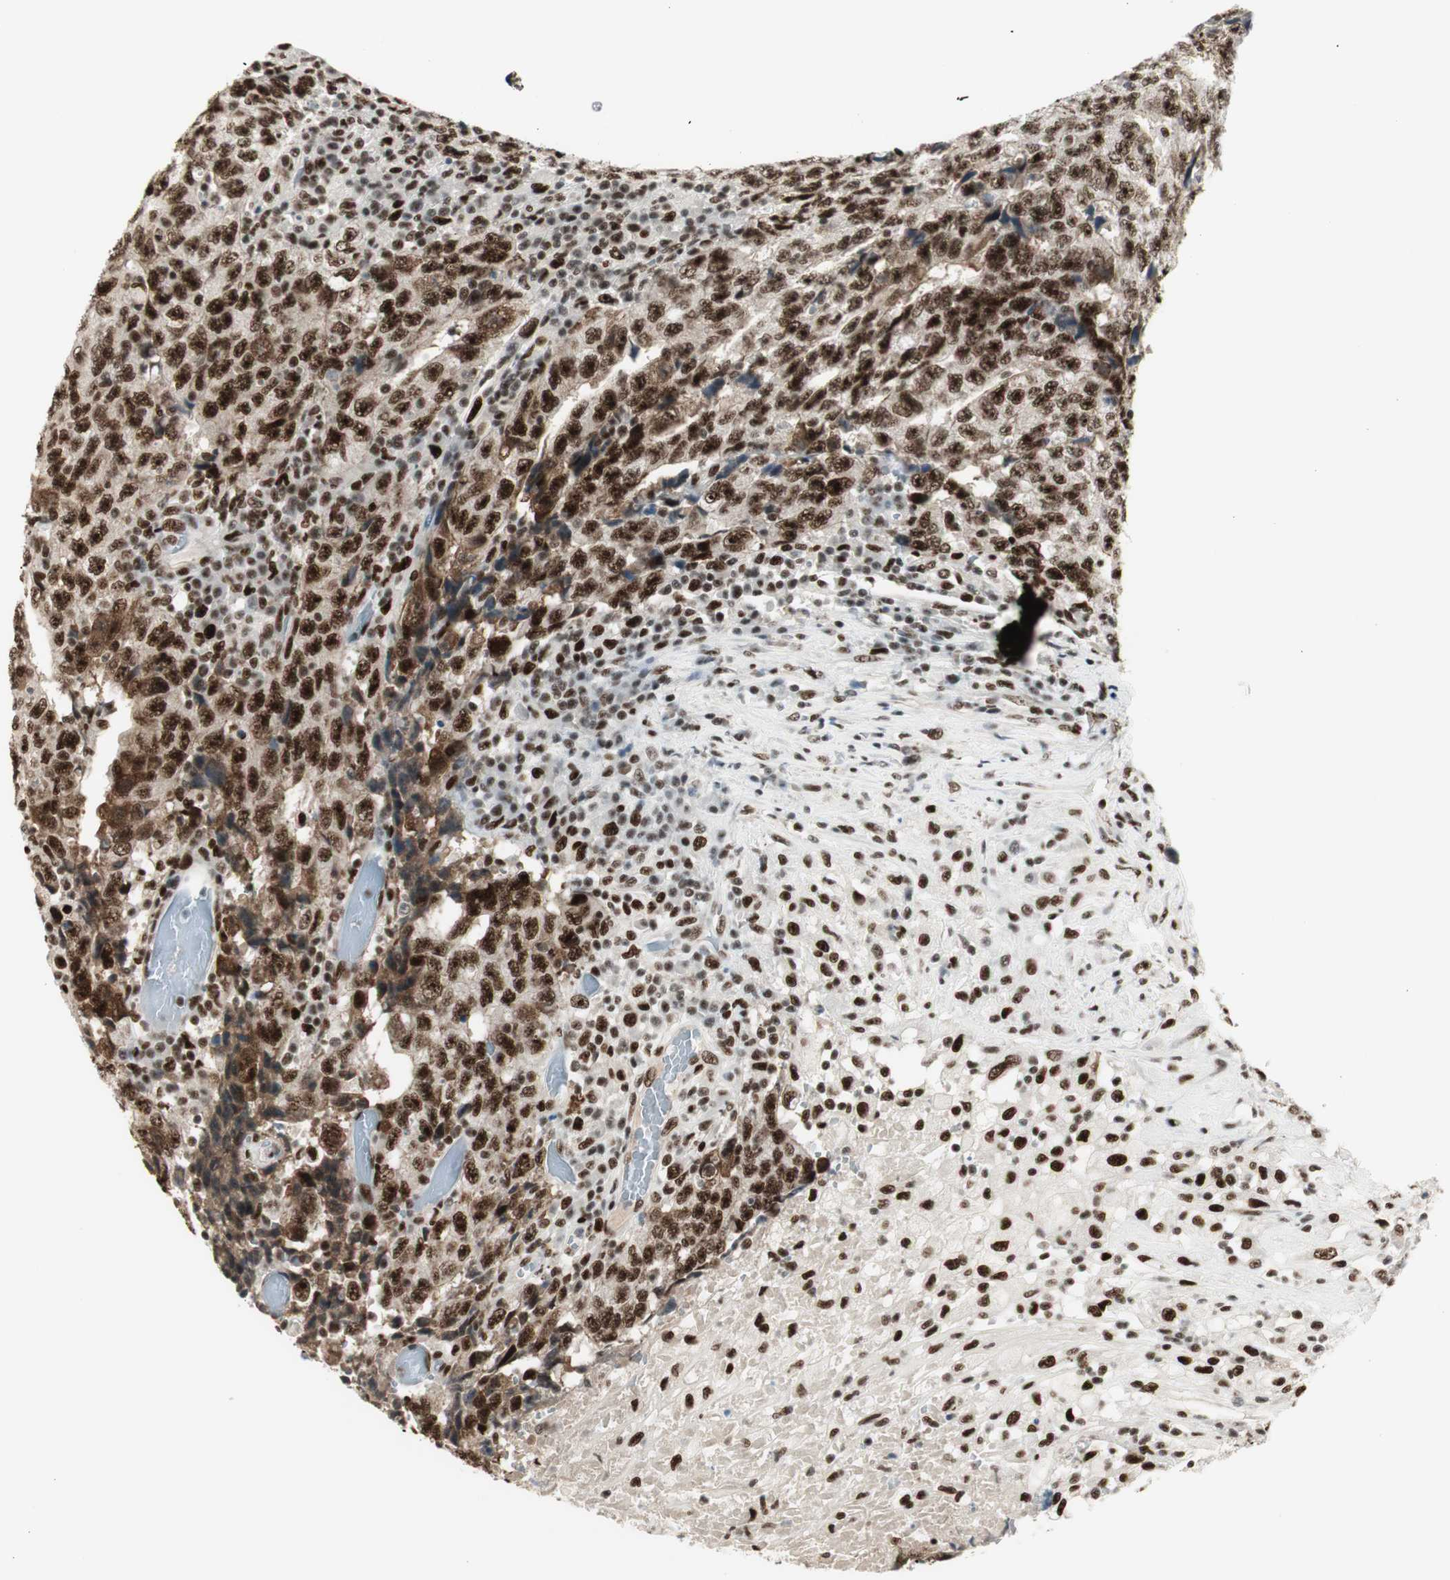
{"staining": {"intensity": "strong", "quantity": ">75%", "location": "nuclear"}, "tissue": "testis cancer", "cell_type": "Tumor cells", "image_type": "cancer", "snomed": [{"axis": "morphology", "description": "Necrosis, NOS"}, {"axis": "morphology", "description": "Carcinoma, Embryonal, NOS"}, {"axis": "topography", "description": "Testis"}], "caption": "Testis embryonal carcinoma stained for a protein (brown) demonstrates strong nuclear positive expression in about >75% of tumor cells.", "gene": "HEXIM1", "patient": {"sex": "male", "age": 19}}